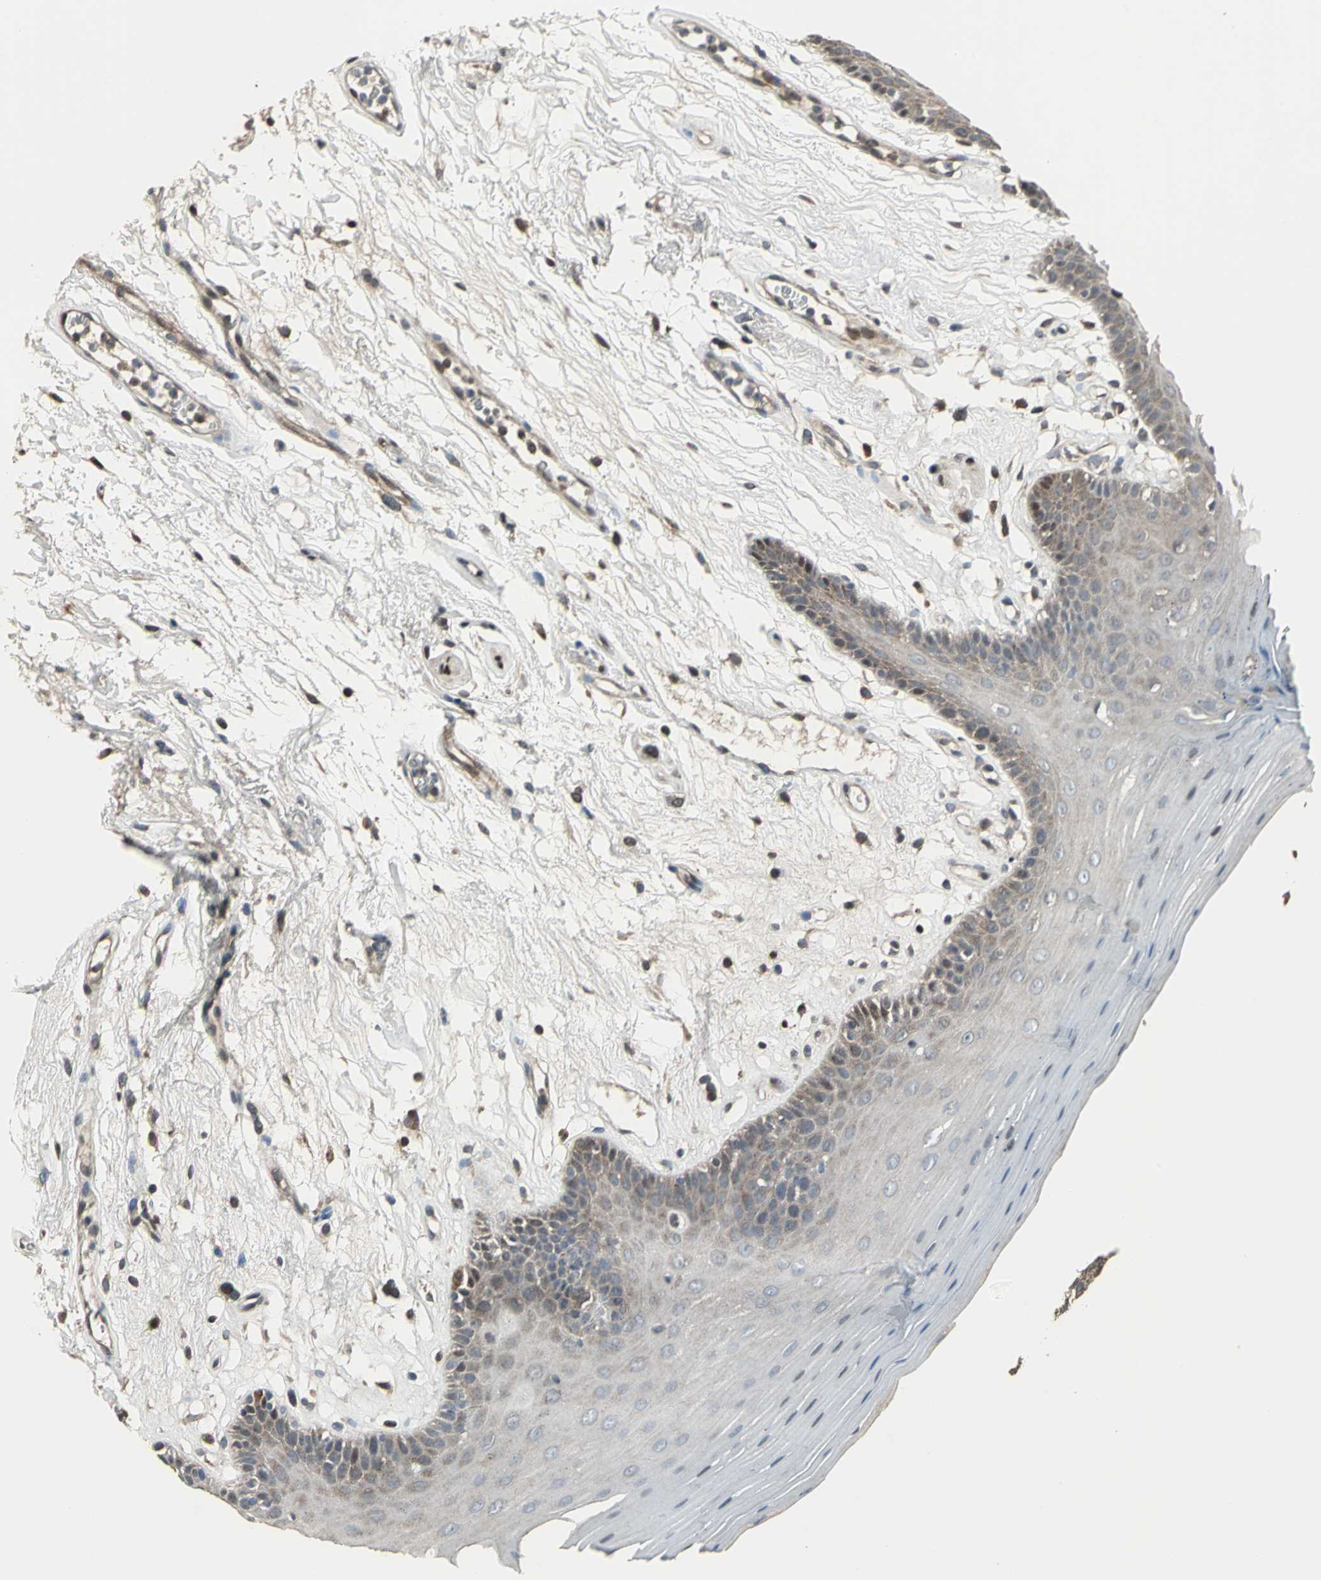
{"staining": {"intensity": "moderate", "quantity": "25%-75%", "location": "cytoplasmic/membranous"}, "tissue": "oral mucosa", "cell_type": "Squamous epithelial cells", "image_type": "normal", "snomed": [{"axis": "morphology", "description": "Normal tissue, NOS"}, {"axis": "morphology", "description": "Squamous cell carcinoma, NOS"}, {"axis": "topography", "description": "Skeletal muscle"}, {"axis": "topography", "description": "Oral tissue"}, {"axis": "topography", "description": "Head-Neck"}], "caption": "Immunohistochemistry (IHC) histopathology image of unremarkable human oral mucosa stained for a protein (brown), which reveals medium levels of moderate cytoplasmic/membranous positivity in approximately 25%-75% of squamous epithelial cells.", "gene": "PFDN1", "patient": {"sex": "male", "age": 71}}